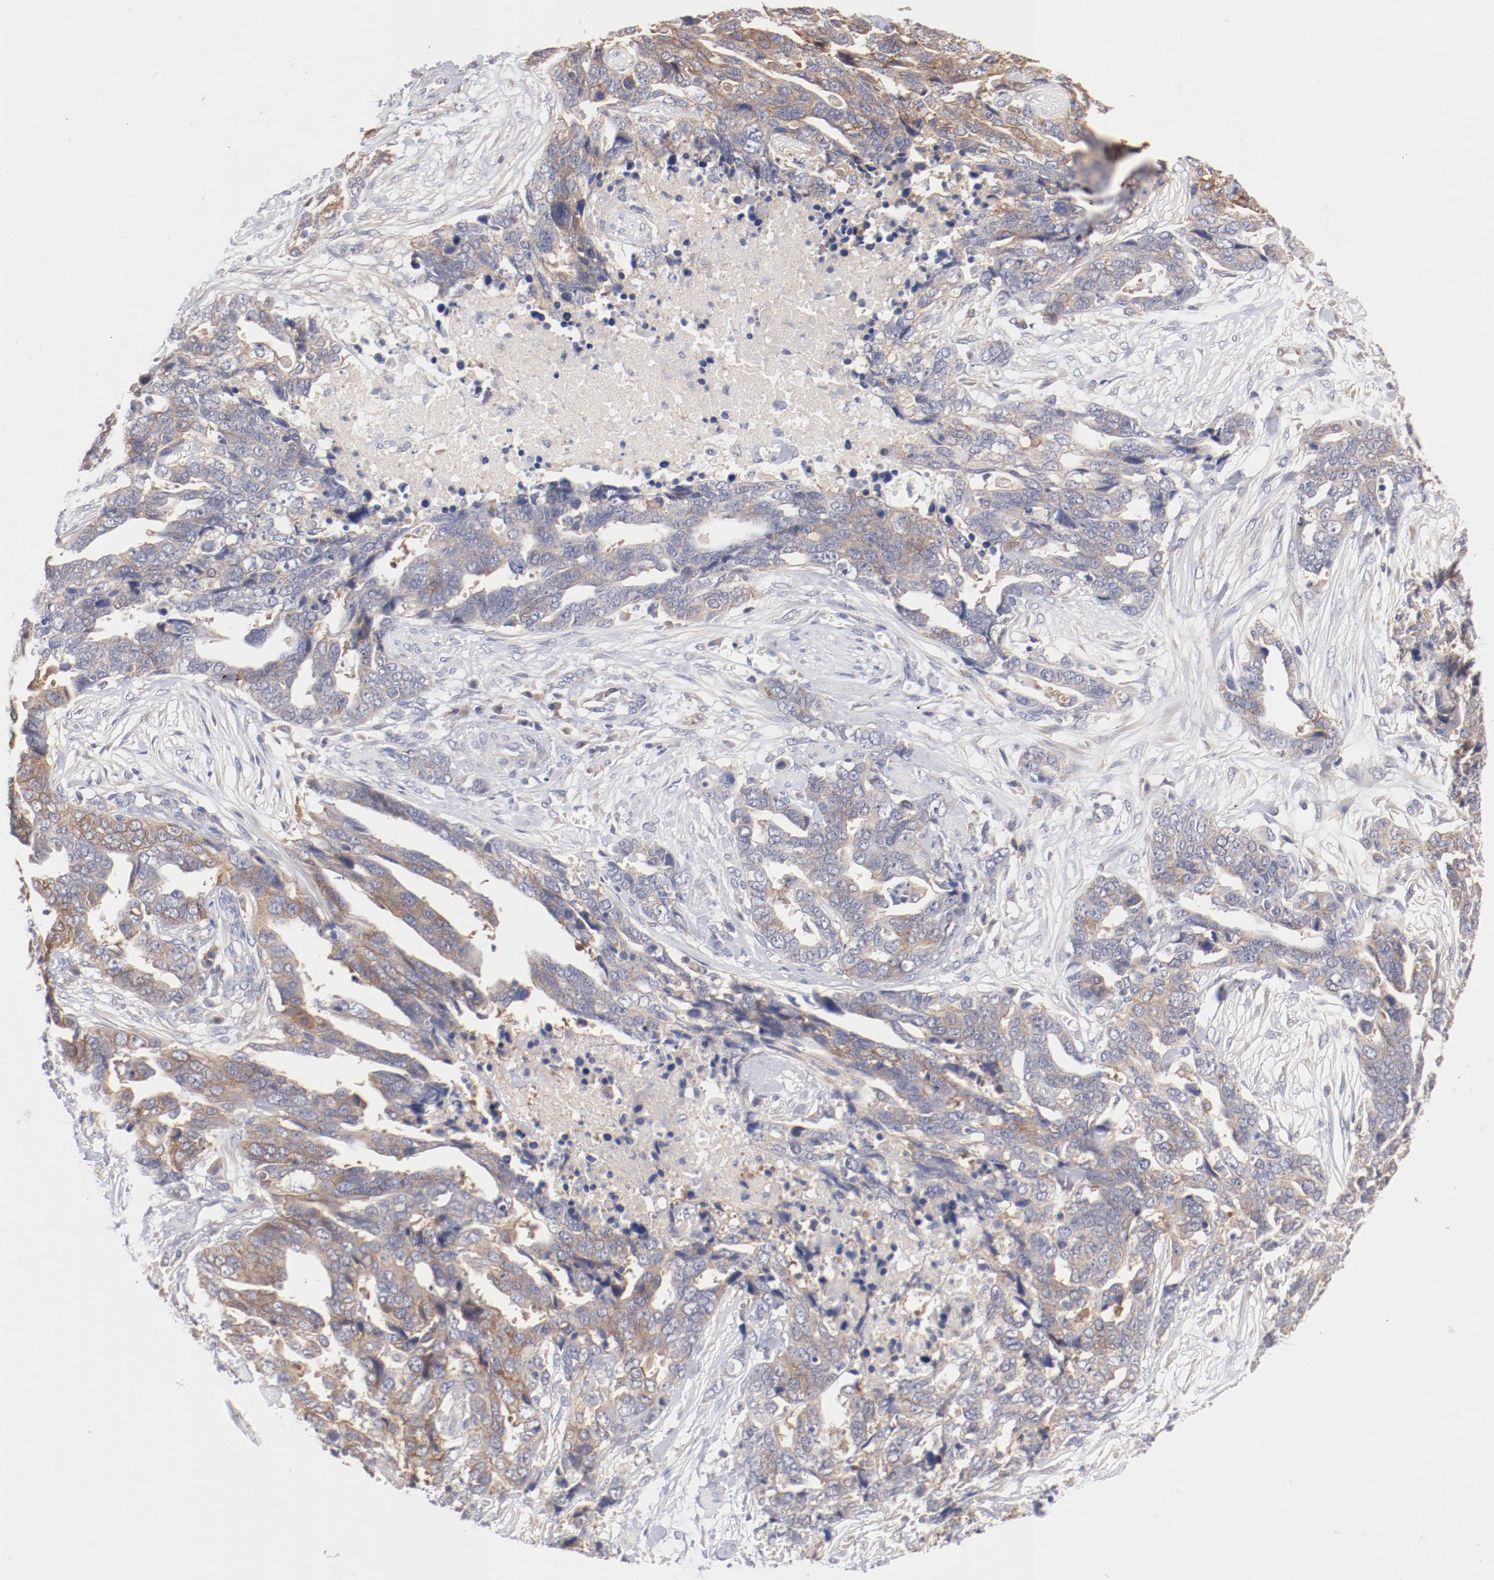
{"staining": {"intensity": "weak", "quantity": "<25%", "location": "cytoplasmic/membranous"}, "tissue": "ovarian cancer", "cell_type": "Tumor cells", "image_type": "cancer", "snomed": [{"axis": "morphology", "description": "Normal tissue, NOS"}, {"axis": "morphology", "description": "Cystadenocarcinoma, serous, NOS"}, {"axis": "topography", "description": "Fallopian tube"}, {"axis": "topography", "description": "Ovary"}], "caption": "This is an immunohistochemistry image of serous cystadenocarcinoma (ovarian). There is no expression in tumor cells.", "gene": "SETD3", "patient": {"sex": "female", "age": 56}}